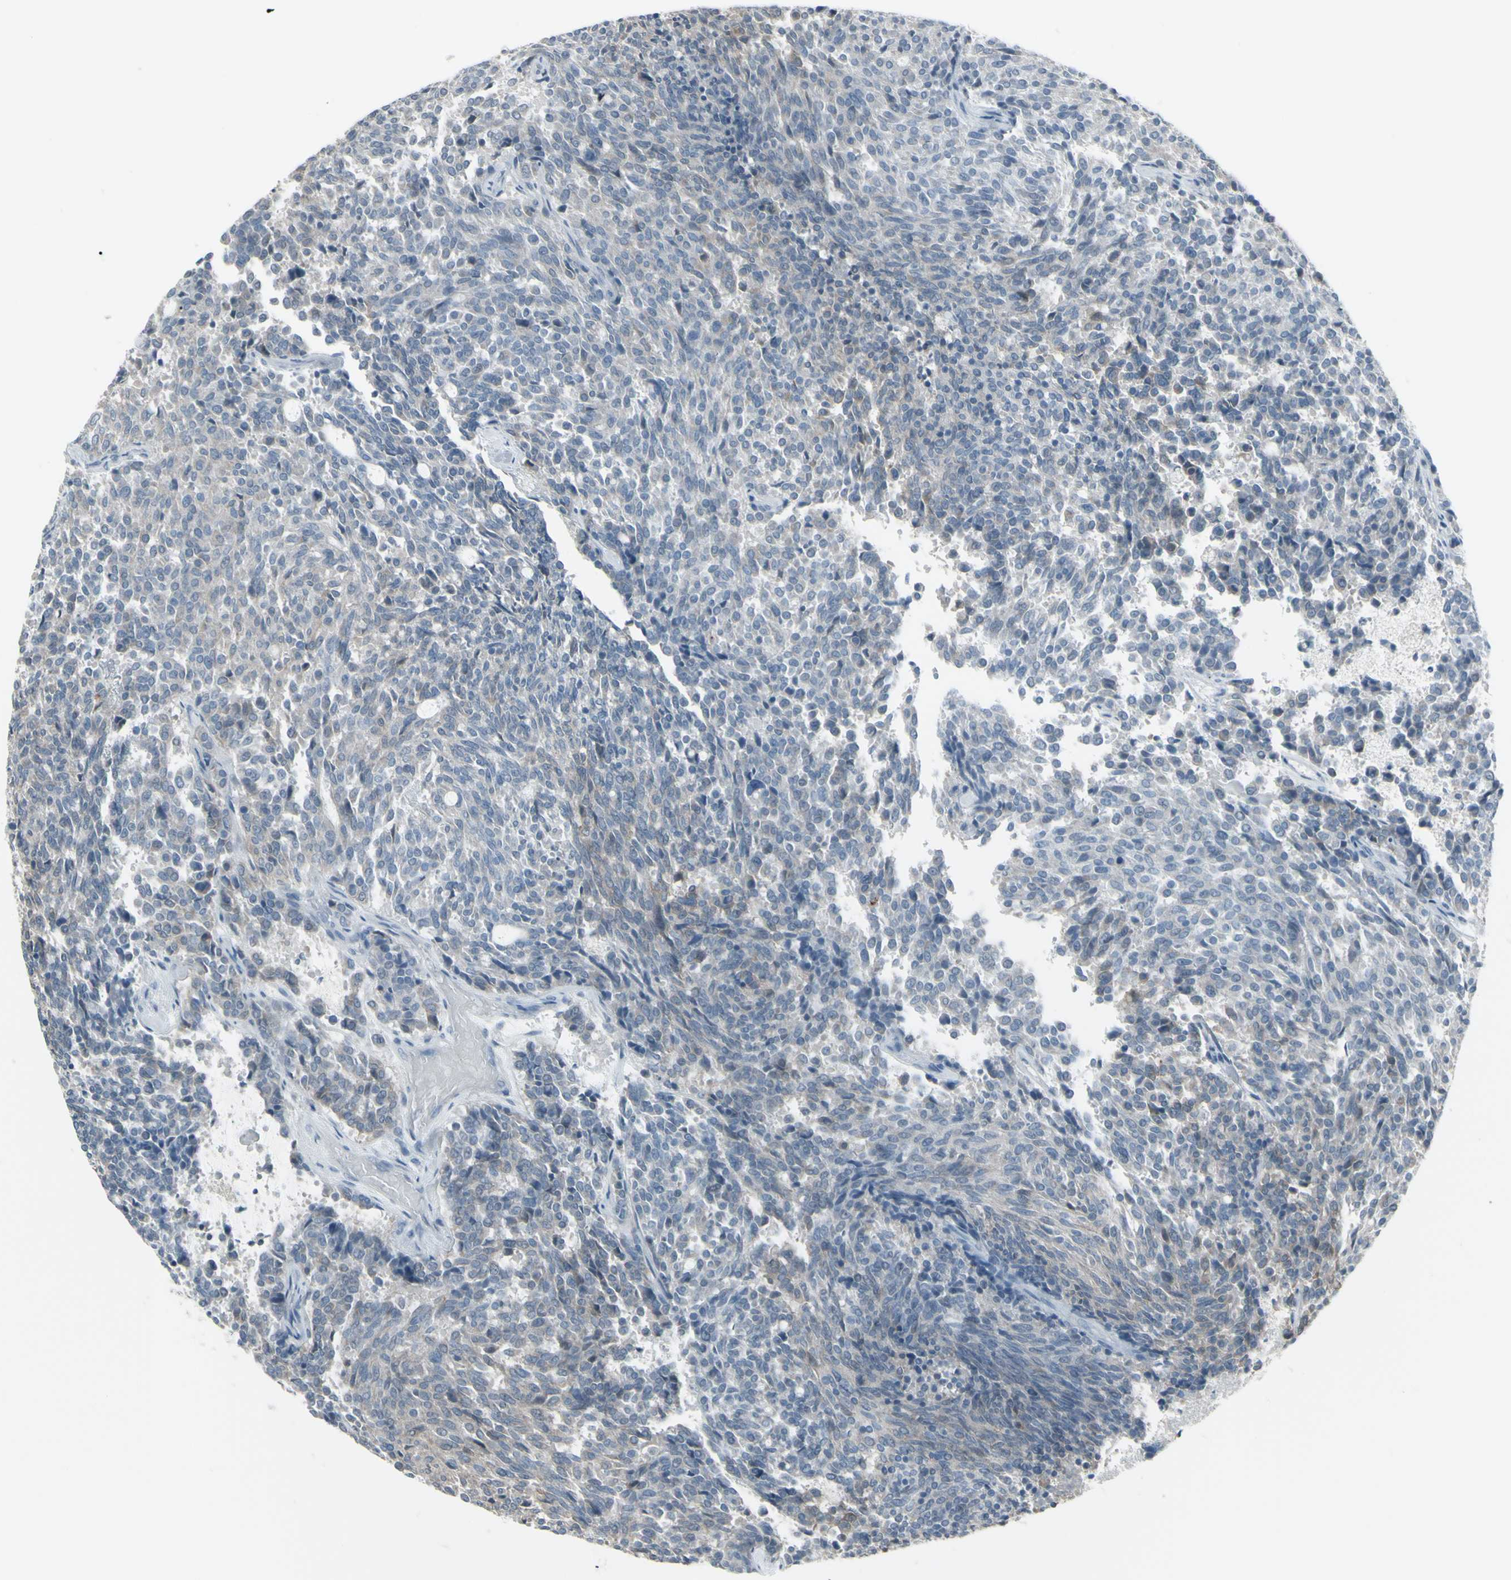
{"staining": {"intensity": "negative", "quantity": "none", "location": "none"}, "tissue": "carcinoid", "cell_type": "Tumor cells", "image_type": "cancer", "snomed": [{"axis": "morphology", "description": "Carcinoid, malignant, NOS"}, {"axis": "topography", "description": "Pancreas"}], "caption": "Tumor cells are negative for brown protein staining in carcinoid.", "gene": "RAB3A", "patient": {"sex": "female", "age": 54}}